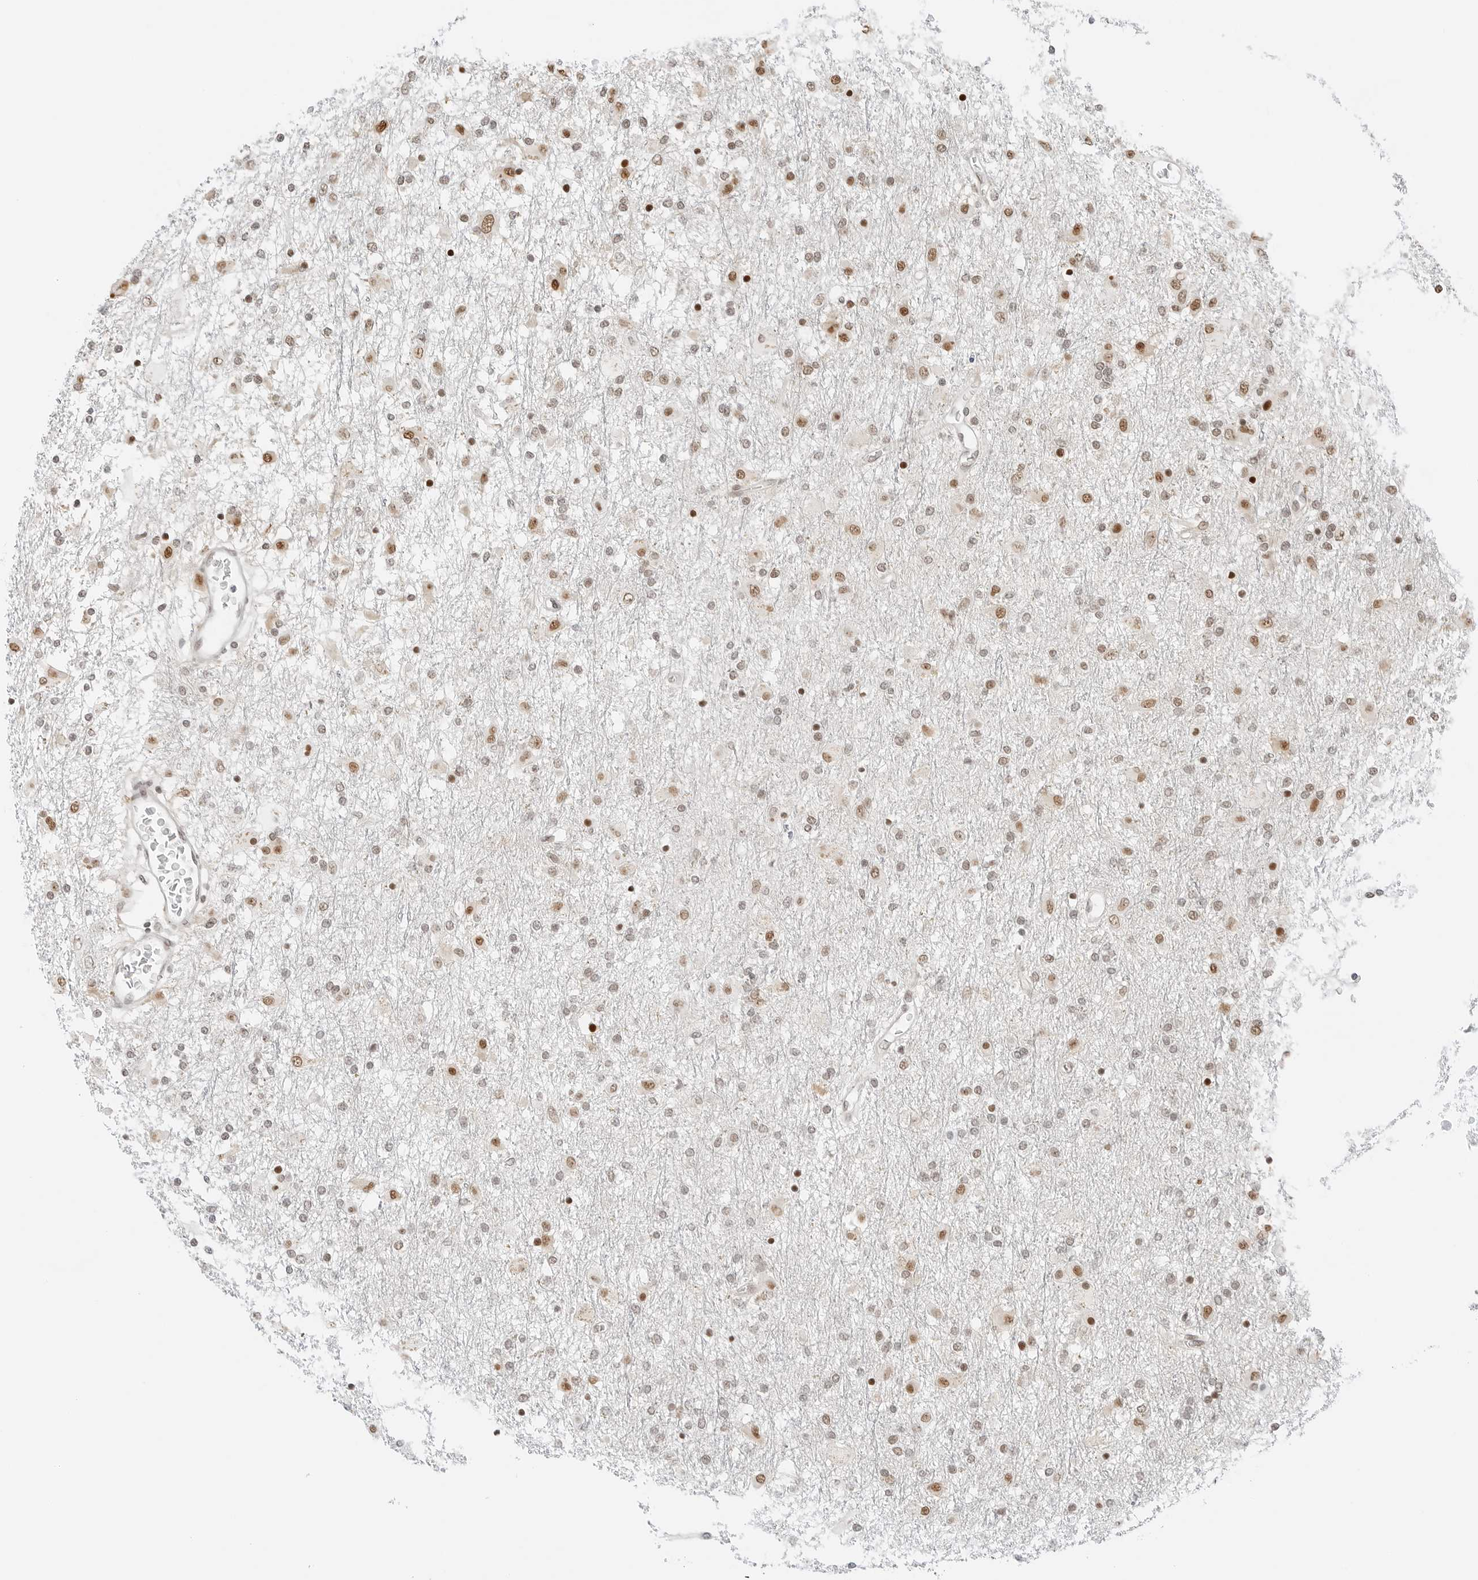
{"staining": {"intensity": "moderate", "quantity": "25%-75%", "location": "nuclear"}, "tissue": "glioma", "cell_type": "Tumor cells", "image_type": "cancer", "snomed": [{"axis": "morphology", "description": "Glioma, malignant, Low grade"}, {"axis": "topography", "description": "Brain"}], "caption": "Tumor cells show medium levels of moderate nuclear positivity in approximately 25%-75% of cells in human malignant glioma (low-grade).", "gene": "CRTC2", "patient": {"sex": "male", "age": 65}}